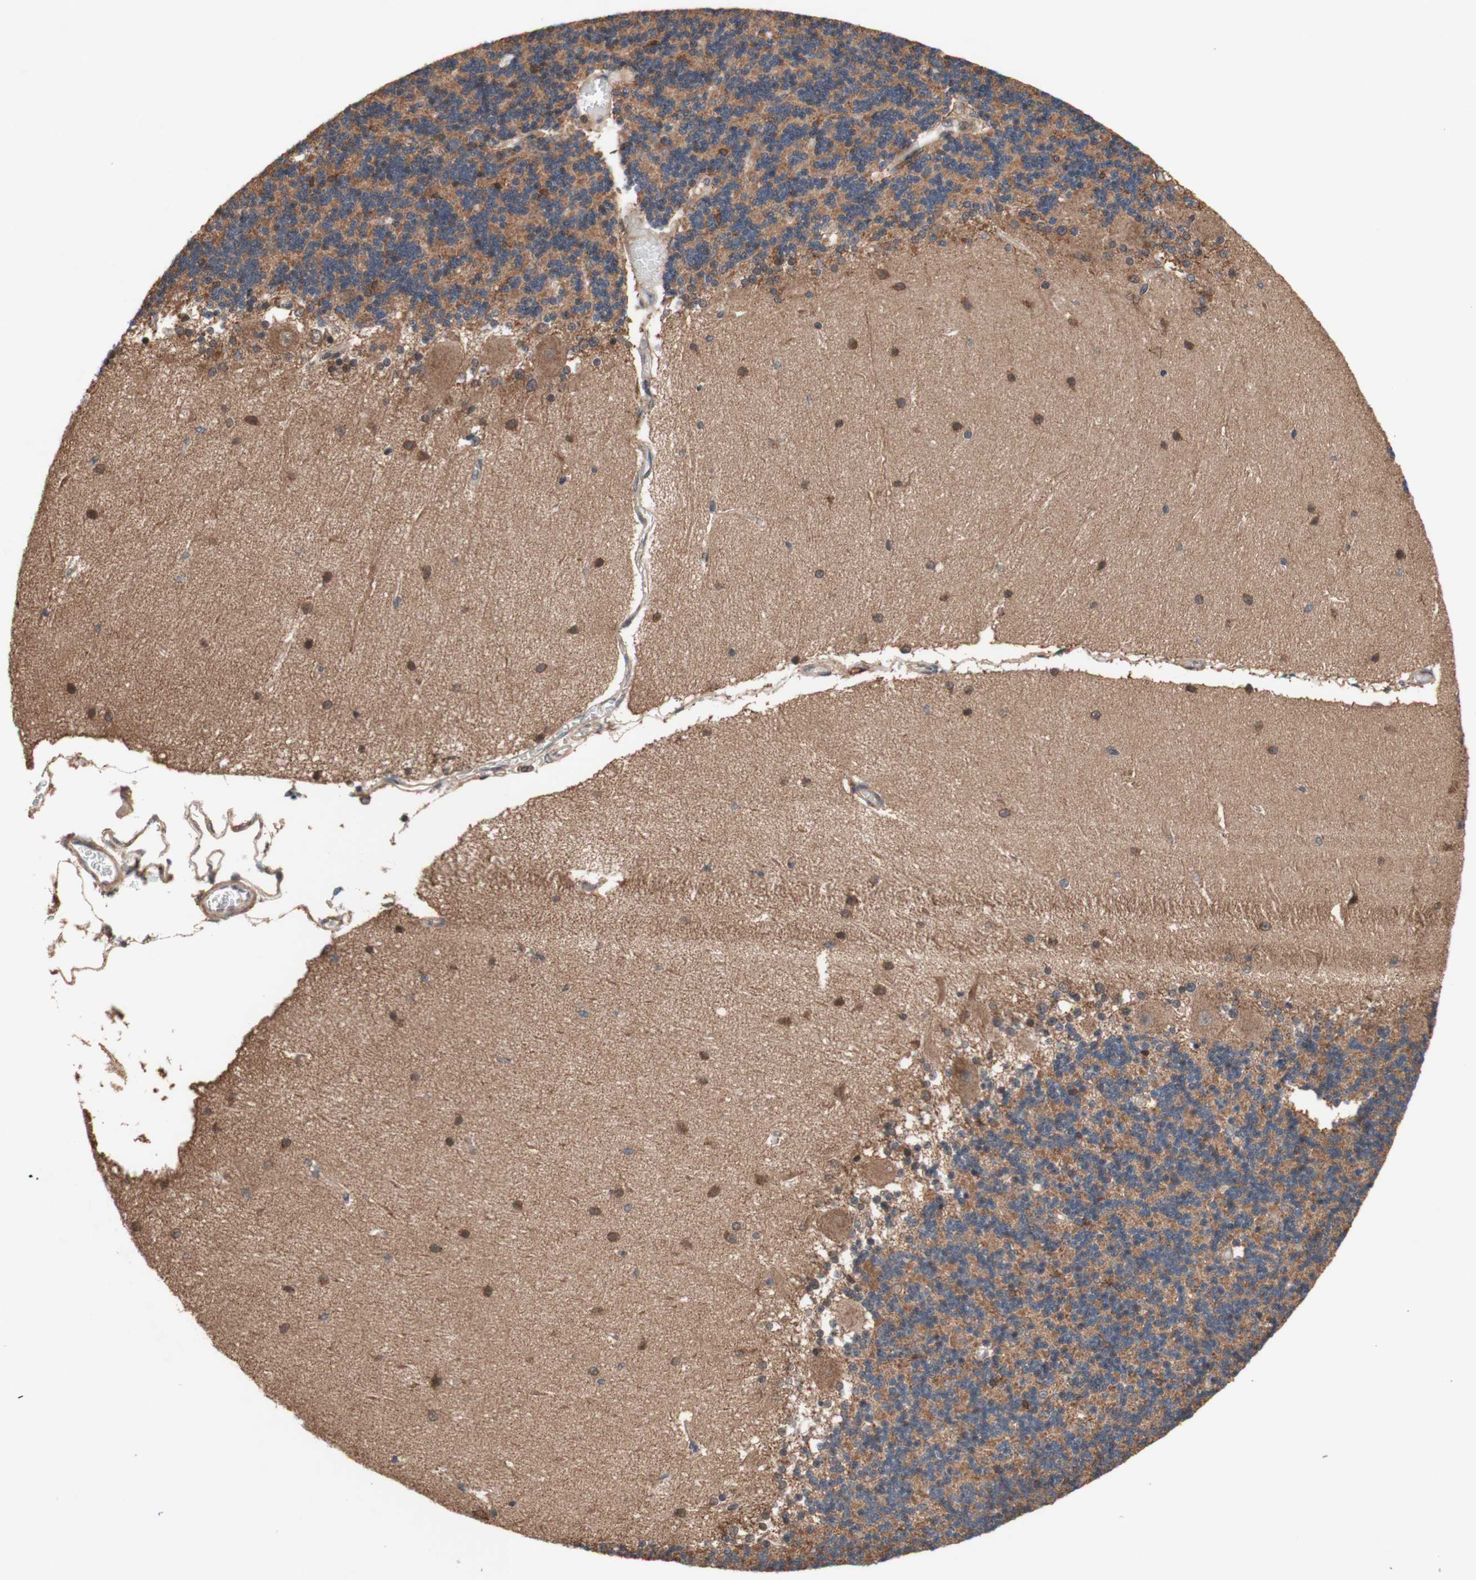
{"staining": {"intensity": "strong", "quantity": "25%-75%", "location": "cytoplasmic/membranous"}, "tissue": "cerebellum", "cell_type": "Cells in granular layer", "image_type": "normal", "snomed": [{"axis": "morphology", "description": "Normal tissue, NOS"}, {"axis": "topography", "description": "Cerebellum"}], "caption": "This micrograph demonstrates immunohistochemistry (IHC) staining of normal human cerebellum, with high strong cytoplasmic/membranous expression in approximately 25%-75% of cells in granular layer.", "gene": "DDOST", "patient": {"sex": "female", "age": 54}}